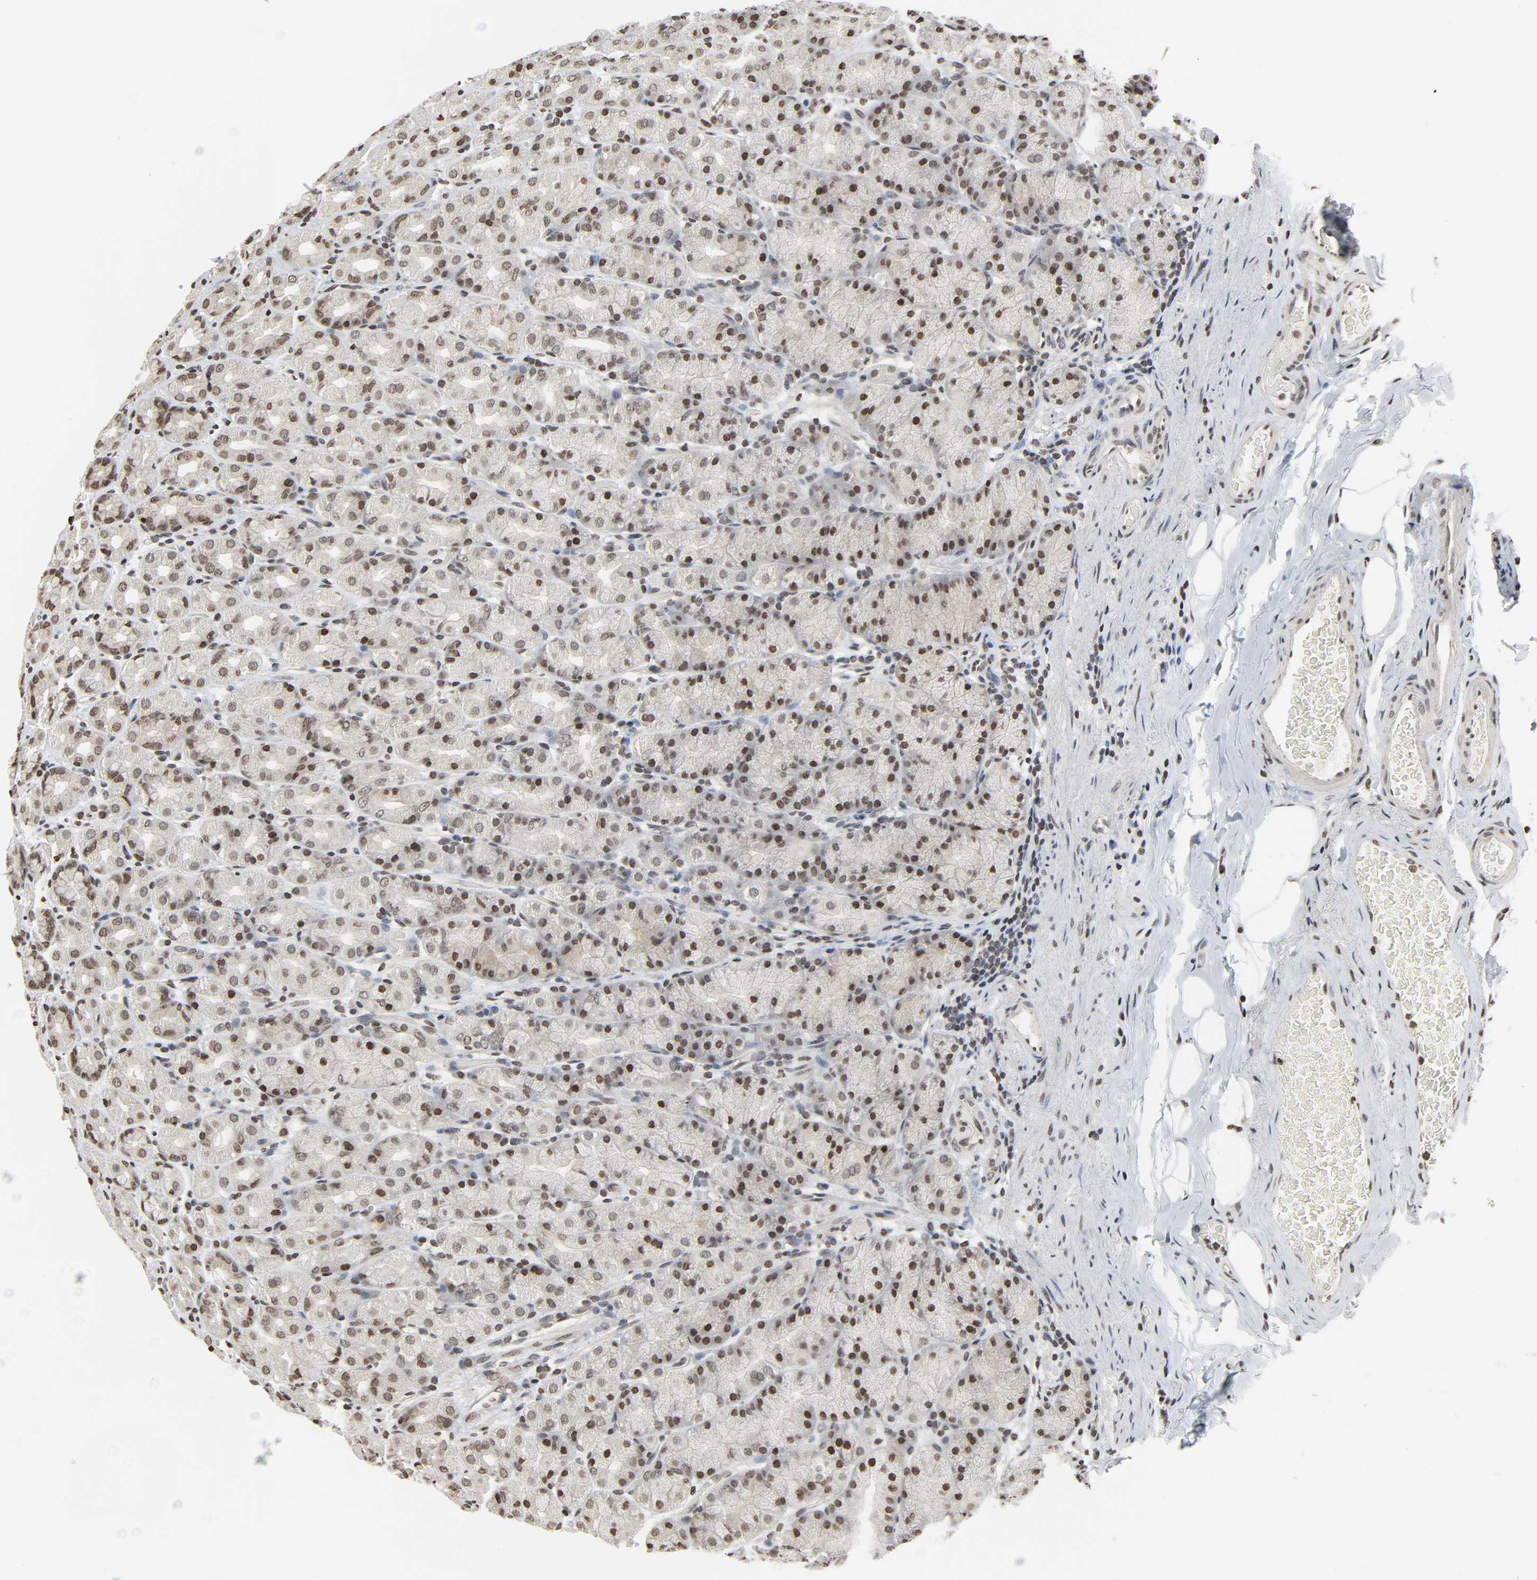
{"staining": {"intensity": "moderate", "quantity": ">75%", "location": "nuclear"}, "tissue": "stomach", "cell_type": "Glandular cells", "image_type": "normal", "snomed": [{"axis": "morphology", "description": "Normal tissue, NOS"}, {"axis": "topography", "description": "Stomach, upper"}], "caption": "A histopathology image showing moderate nuclear staining in about >75% of glandular cells in unremarkable stomach, as visualized by brown immunohistochemical staining.", "gene": "ELAVL1", "patient": {"sex": "male", "age": 68}}